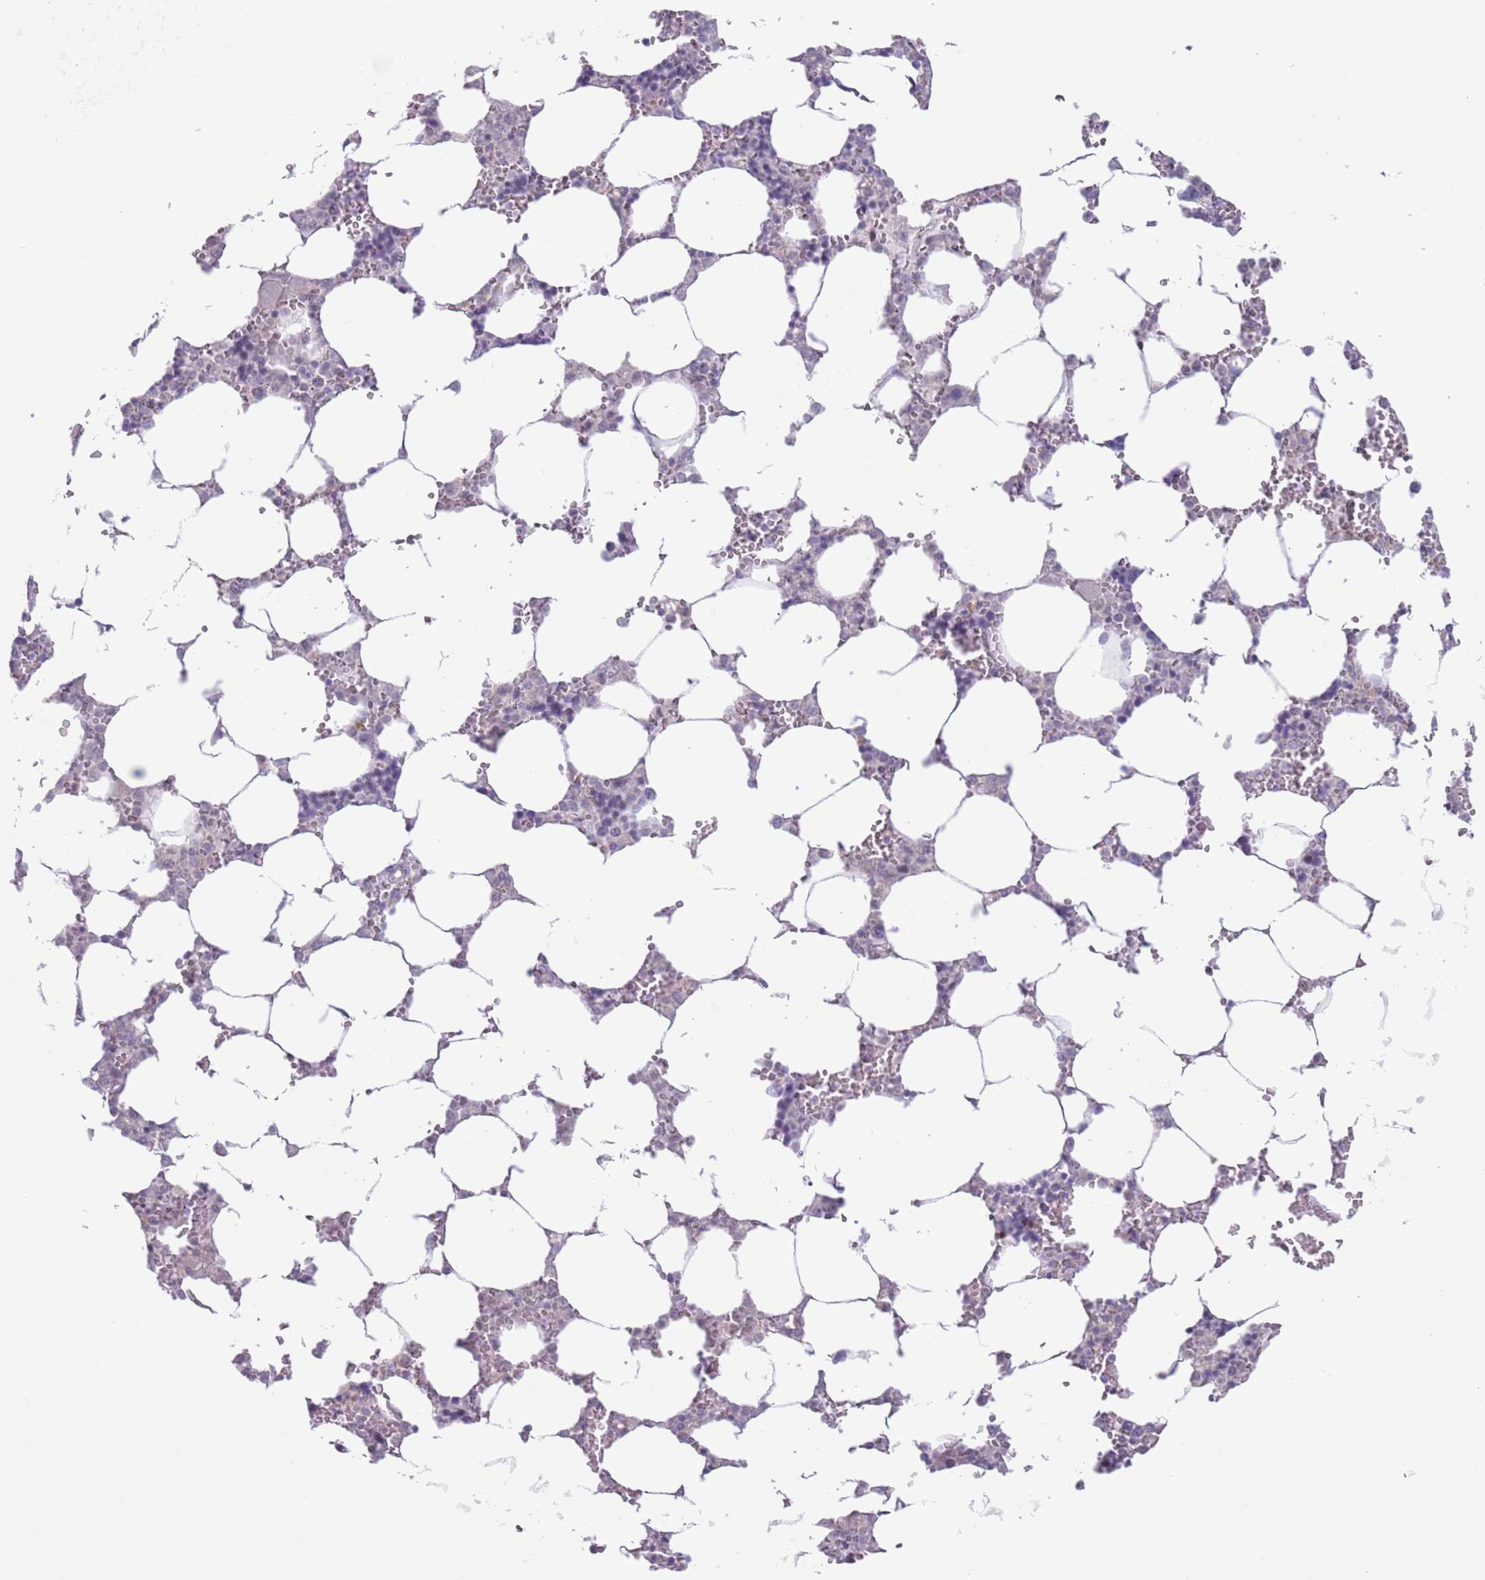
{"staining": {"intensity": "strong", "quantity": "<25%", "location": "nuclear"}, "tissue": "bone marrow", "cell_type": "Hematopoietic cells", "image_type": "normal", "snomed": [{"axis": "morphology", "description": "Normal tissue, NOS"}, {"axis": "topography", "description": "Bone marrow"}], "caption": "Immunohistochemistry histopathology image of normal human bone marrow stained for a protein (brown), which displays medium levels of strong nuclear positivity in about <25% of hematopoietic cells.", "gene": "MFSD10", "patient": {"sex": "male", "age": 64}}